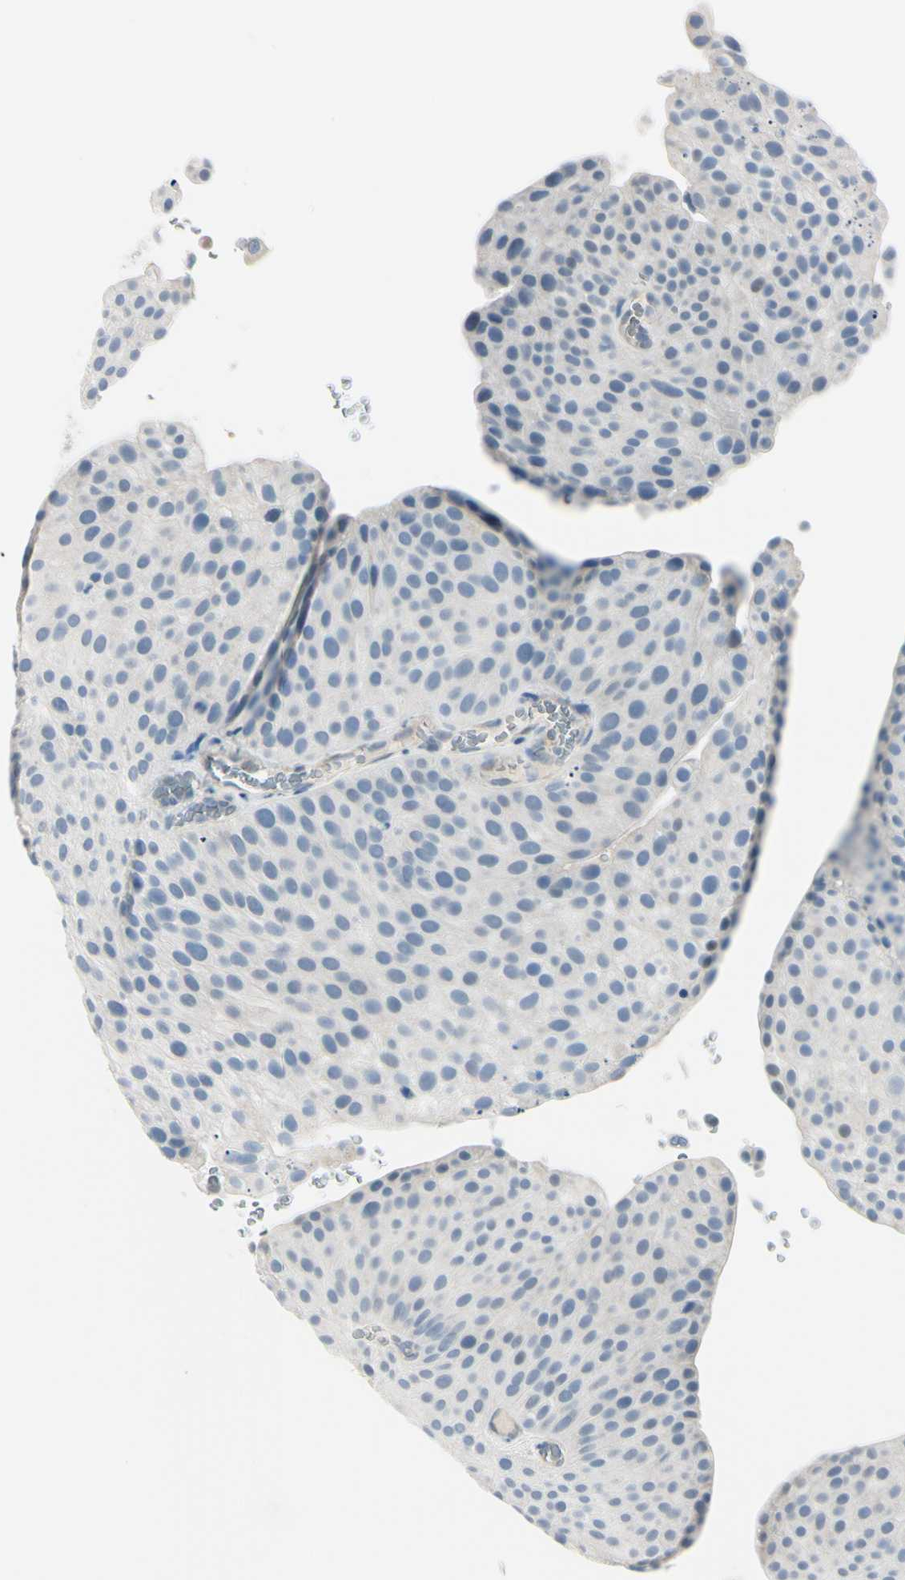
{"staining": {"intensity": "negative", "quantity": "none", "location": "none"}, "tissue": "urothelial cancer", "cell_type": "Tumor cells", "image_type": "cancer", "snomed": [{"axis": "morphology", "description": "Urothelial carcinoma, Low grade"}, {"axis": "topography", "description": "Smooth muscle"}, {"axis": "topography", "description": "Urinary bladder"}], "caption": "Protein analysis of low-grade urothelial carcinoma reveals no significant expression in tumor cells.", "gene": "ASB9", "patient": {"sex": "male", "age": 60}}